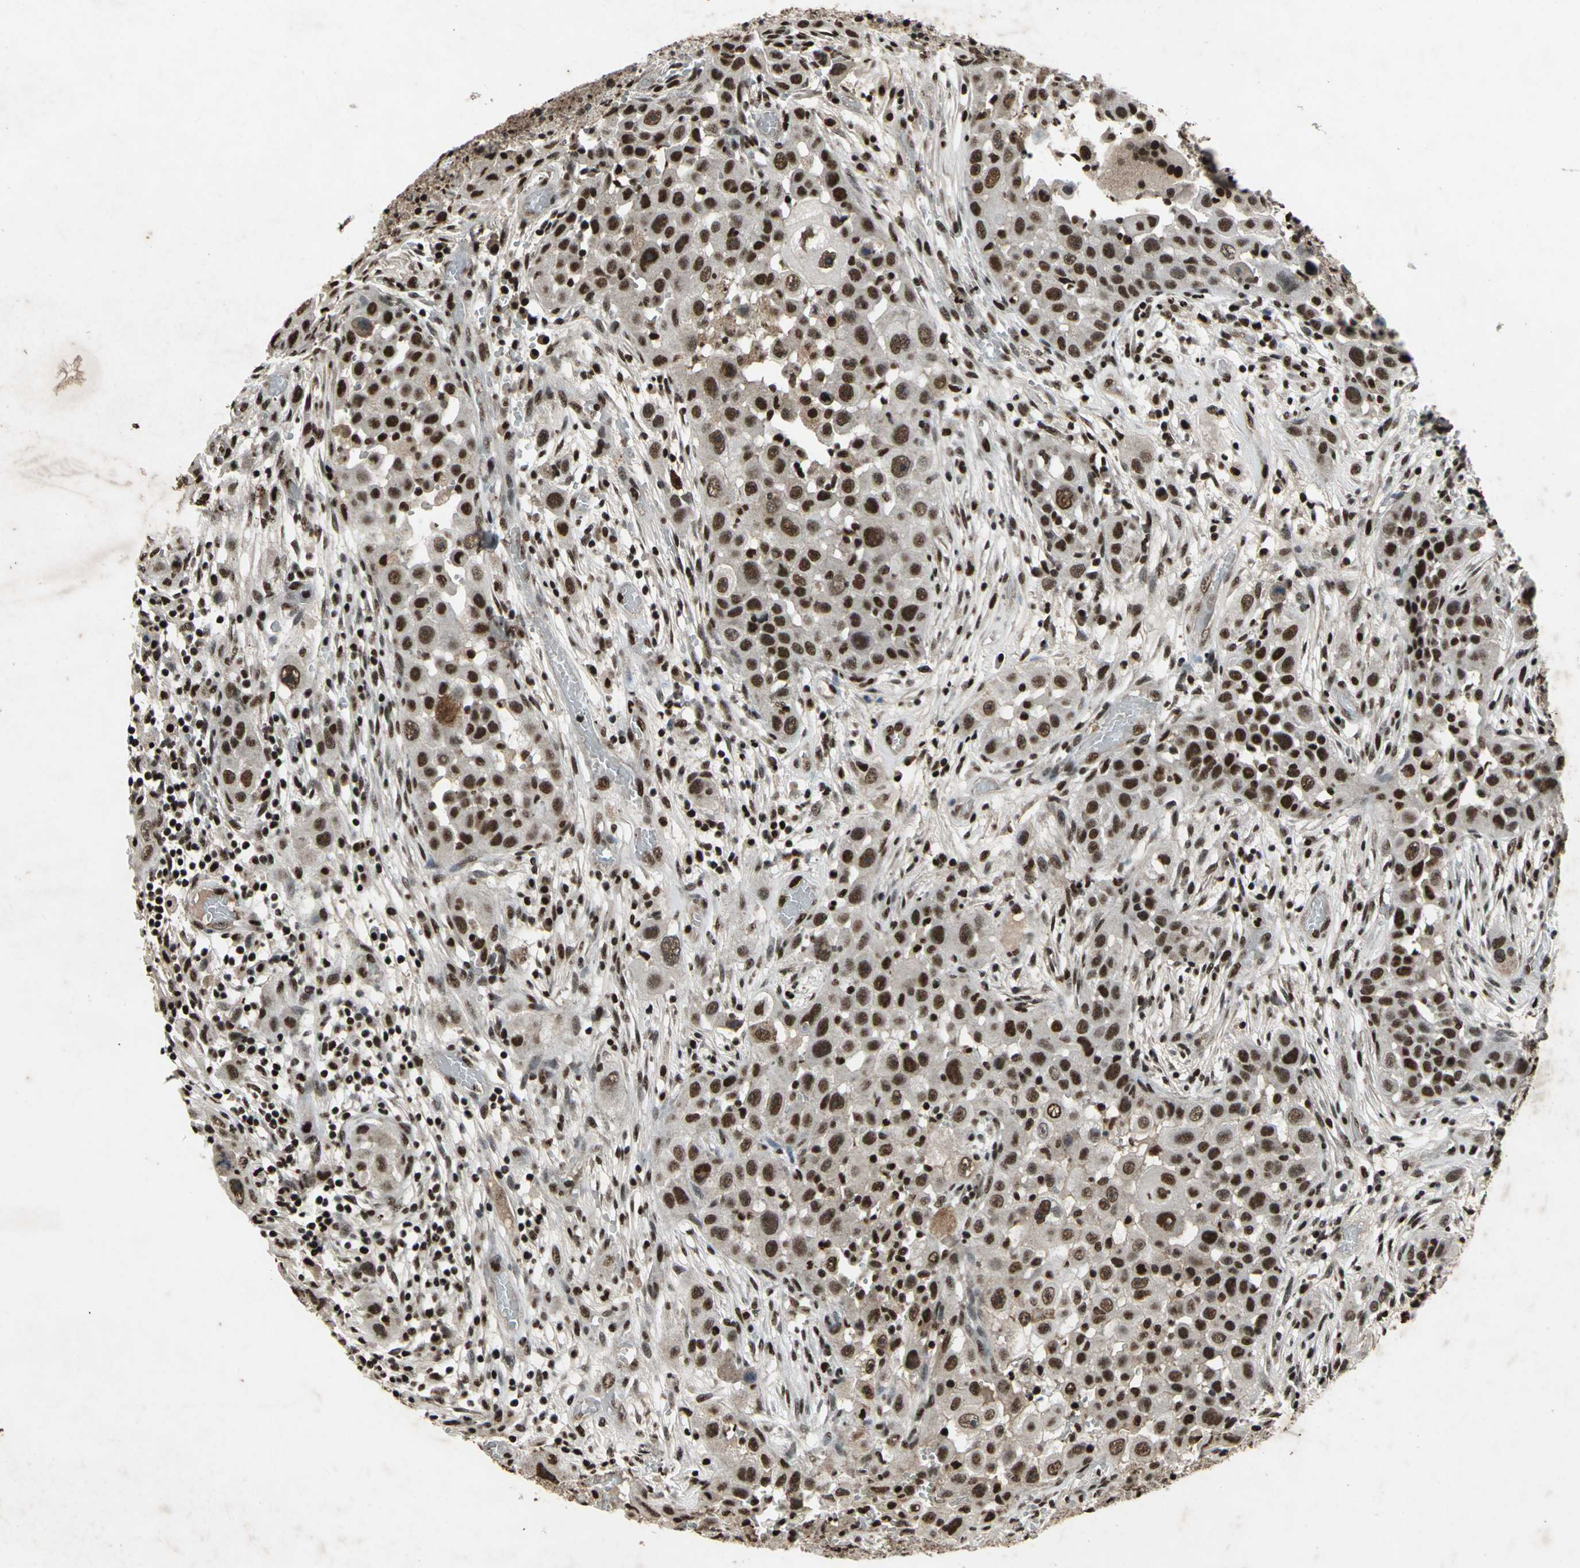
{"staining": {"intensity": "moderate", "quantity": ">75%", "location": "nuclear"}, "tissue": "head and neck cancer", "cell_type": "Tumor cells", "image_type": "cancer", "snomed": [{"axis": "morphology", "description": "Carcinoma, NOS"}, {"axis": "topography", "description": "Head-Neck"}], "caption": "Immunohistochemical staining of human head and neck cancer (carcinoma) demonstrates moderate nuclear protein positivity in approximately >75% of tumor cells.", "gene": "ANP32A", "patient": {"sex": "male", "age": 87}}